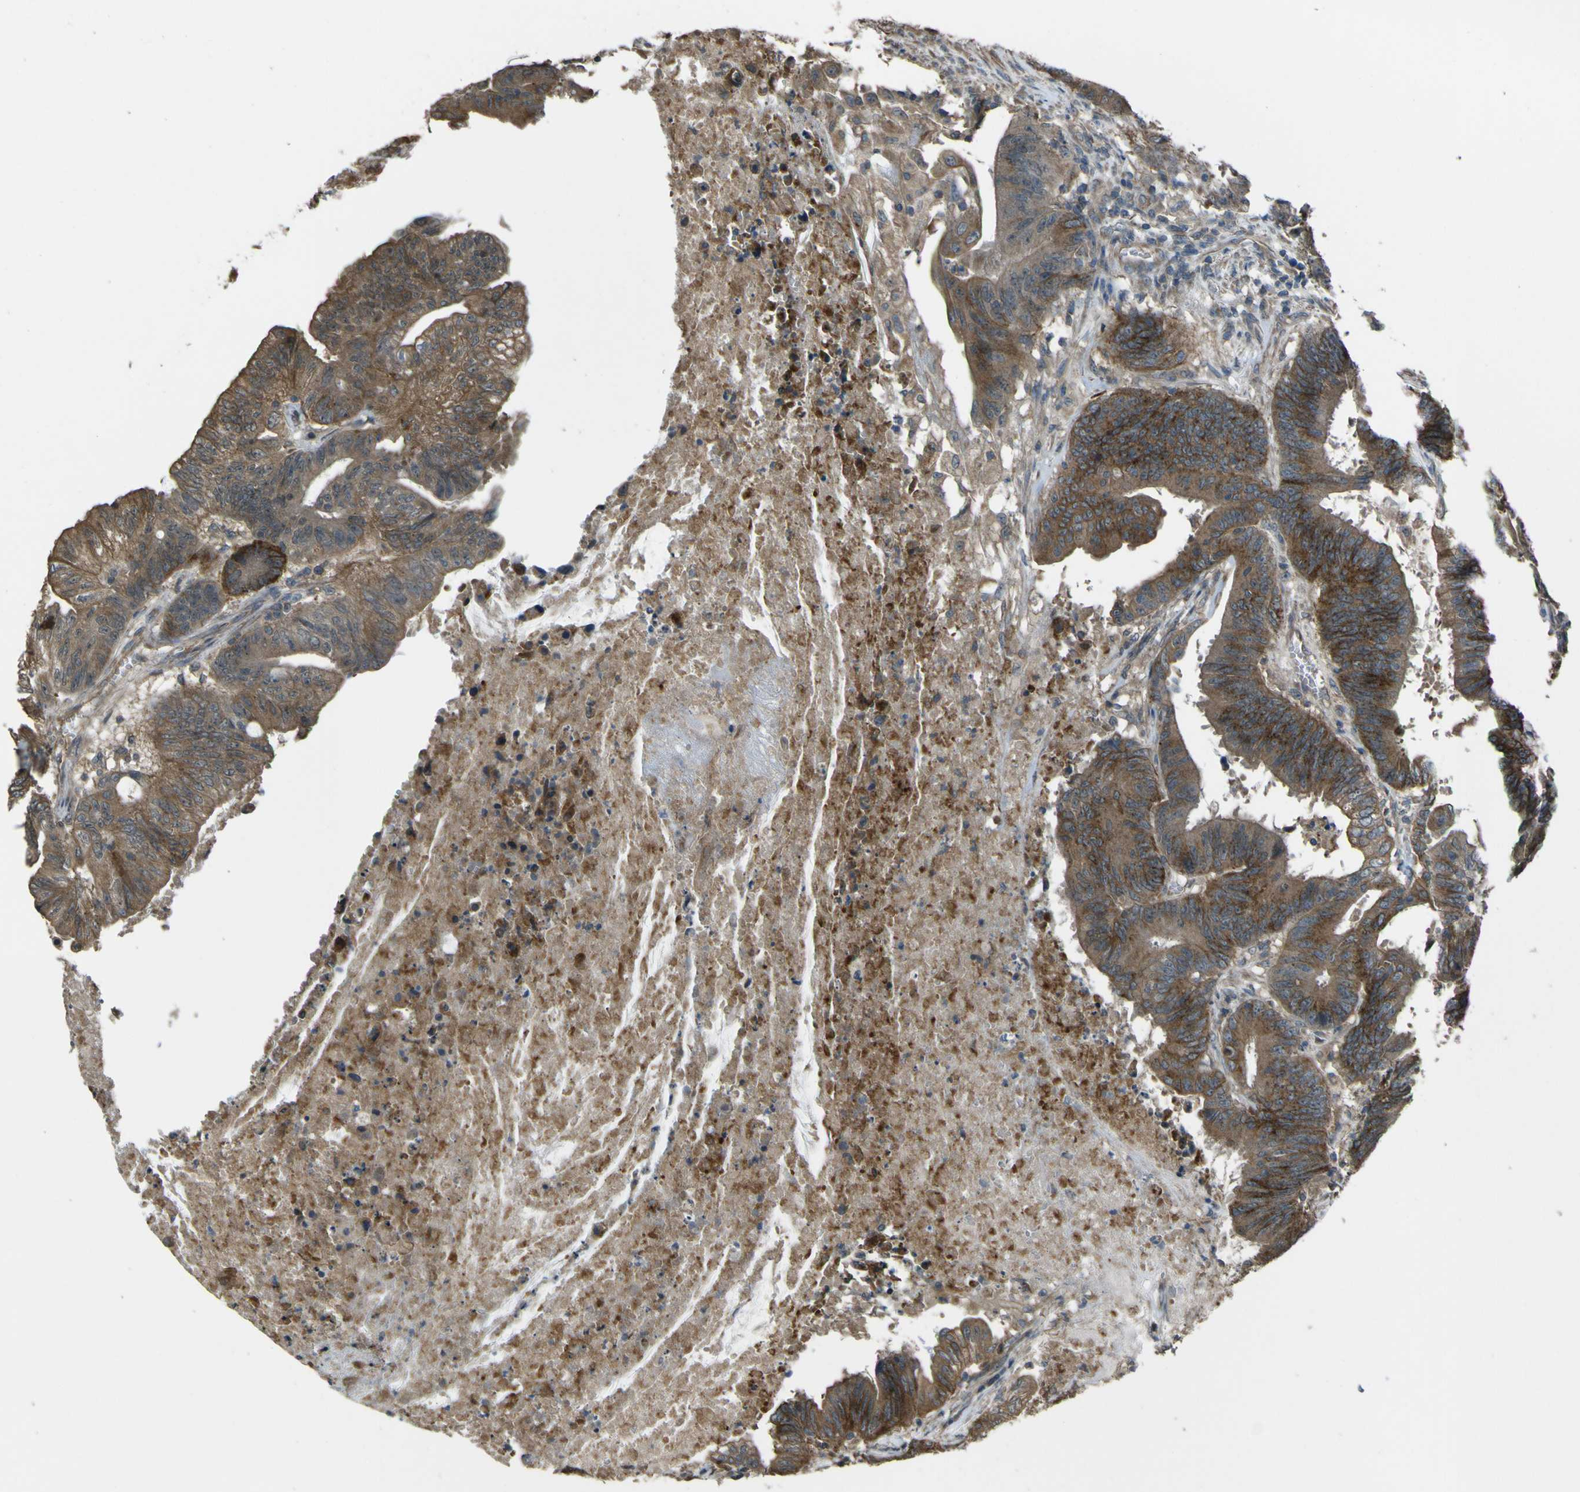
{"staining": {"intensity": "strong", "quantity": ">75%", "location": "cytoplasmic/membranous"}, "tissue": "colorectal cancer", "cell_type": "Tumor cells", "image_type": "cancer", "snomed": [{"axis": "morphology", "description": "Adenocarcinoma, NOS"}, {"axis": "topography", "description": "Colon"}], "caption": "A high amount of strong cytoplasmic/membranous expression is present in about >75% of tumor cells in colorectal cancer (adenocarcinoma) tissue.", "gene": "NAALADL2", "patient": {"sex": "male", "age": 45}}